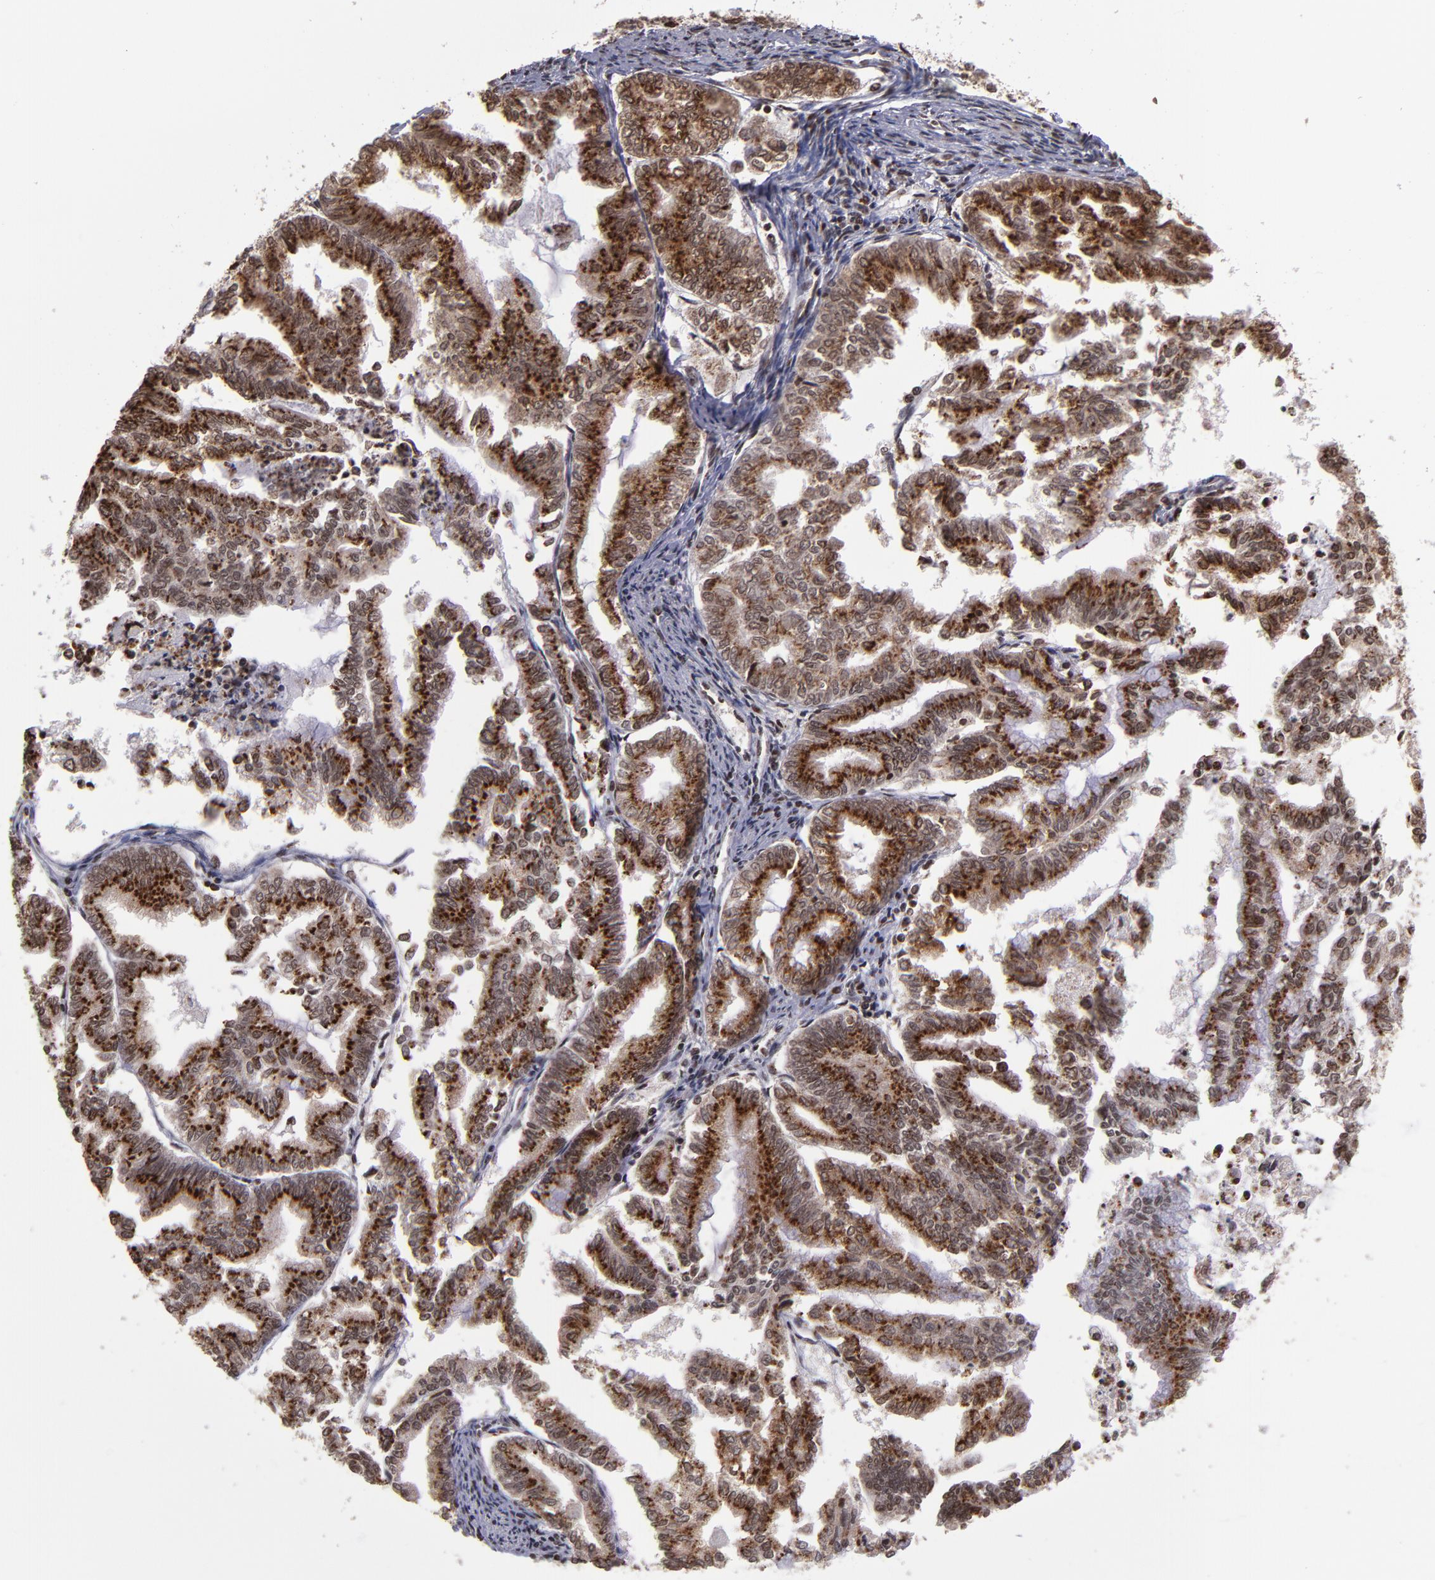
{"staining": {"intensity": "strong", "quantity": ">75%", "location": "cytoplasmic/membranous,nuclear"}, "tissue": "endometrial cancer", "cell_type": "Tumor cells", "image_type": "cancer", "snomed": [{"axis": "morphology", "description": "Adenocarcinoma, NOS"}, {"axis": "topography", "description": "Endometrium"}], "caption": "Tumor cells show strong cytoplasmic/membranous and nuclear expression in approximately >75% of cells in endometrial adenocarcinoma.", "gene": "CSDC2", "patient": {"sex": "female", "age": 79}}